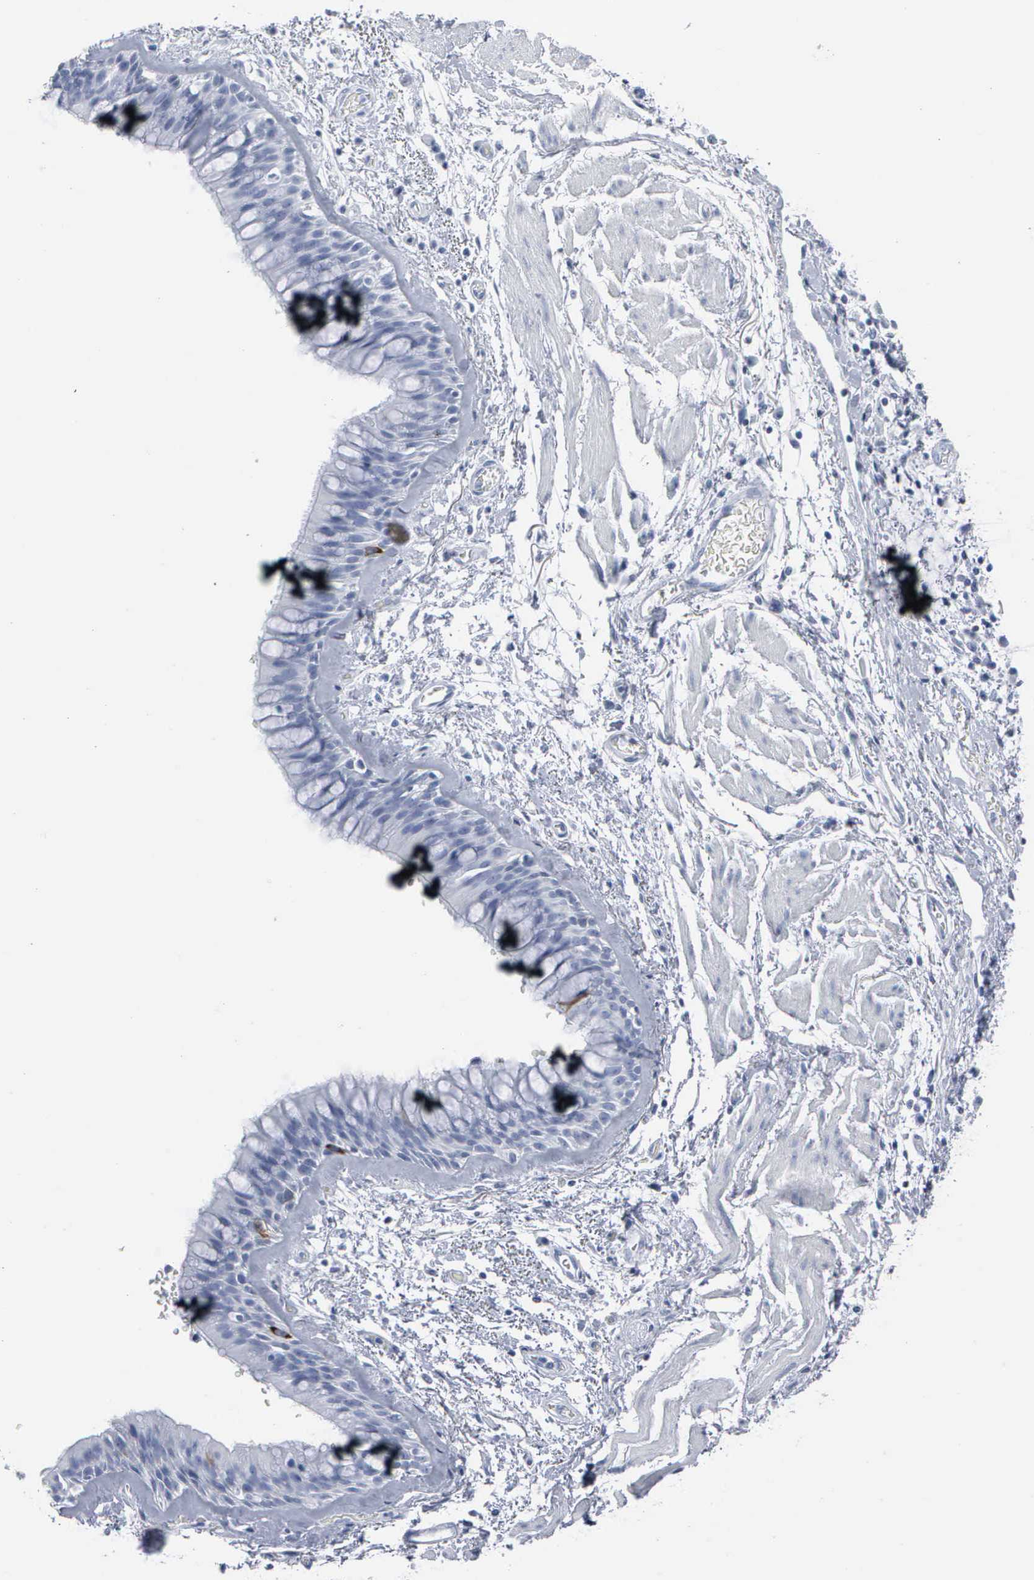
{"staining": {"intensity": "weak", "quantity": "<25%", "location": "cytoplasmic/membranous,nuclear"}, "tissue": "bronchus", "cell_type": "Respiratory epithelial cells", "image_type": "normal", "snomed": [{"axis": "morphology", "description": "Normal tissue, NOS"}, {"axis": "topography", "description": "Bronchus"}, {"axis": "topography", "description": "Lung"}], "caption": "Immunohistochemistry photomicrograph of unremarkable bronchus: human bronchus stained with DAB demonstrates no significant protein positivity in respiratory epithelial cells.", "gene": "CCNB1", "patient": {"sex": "female", "age": 57}}